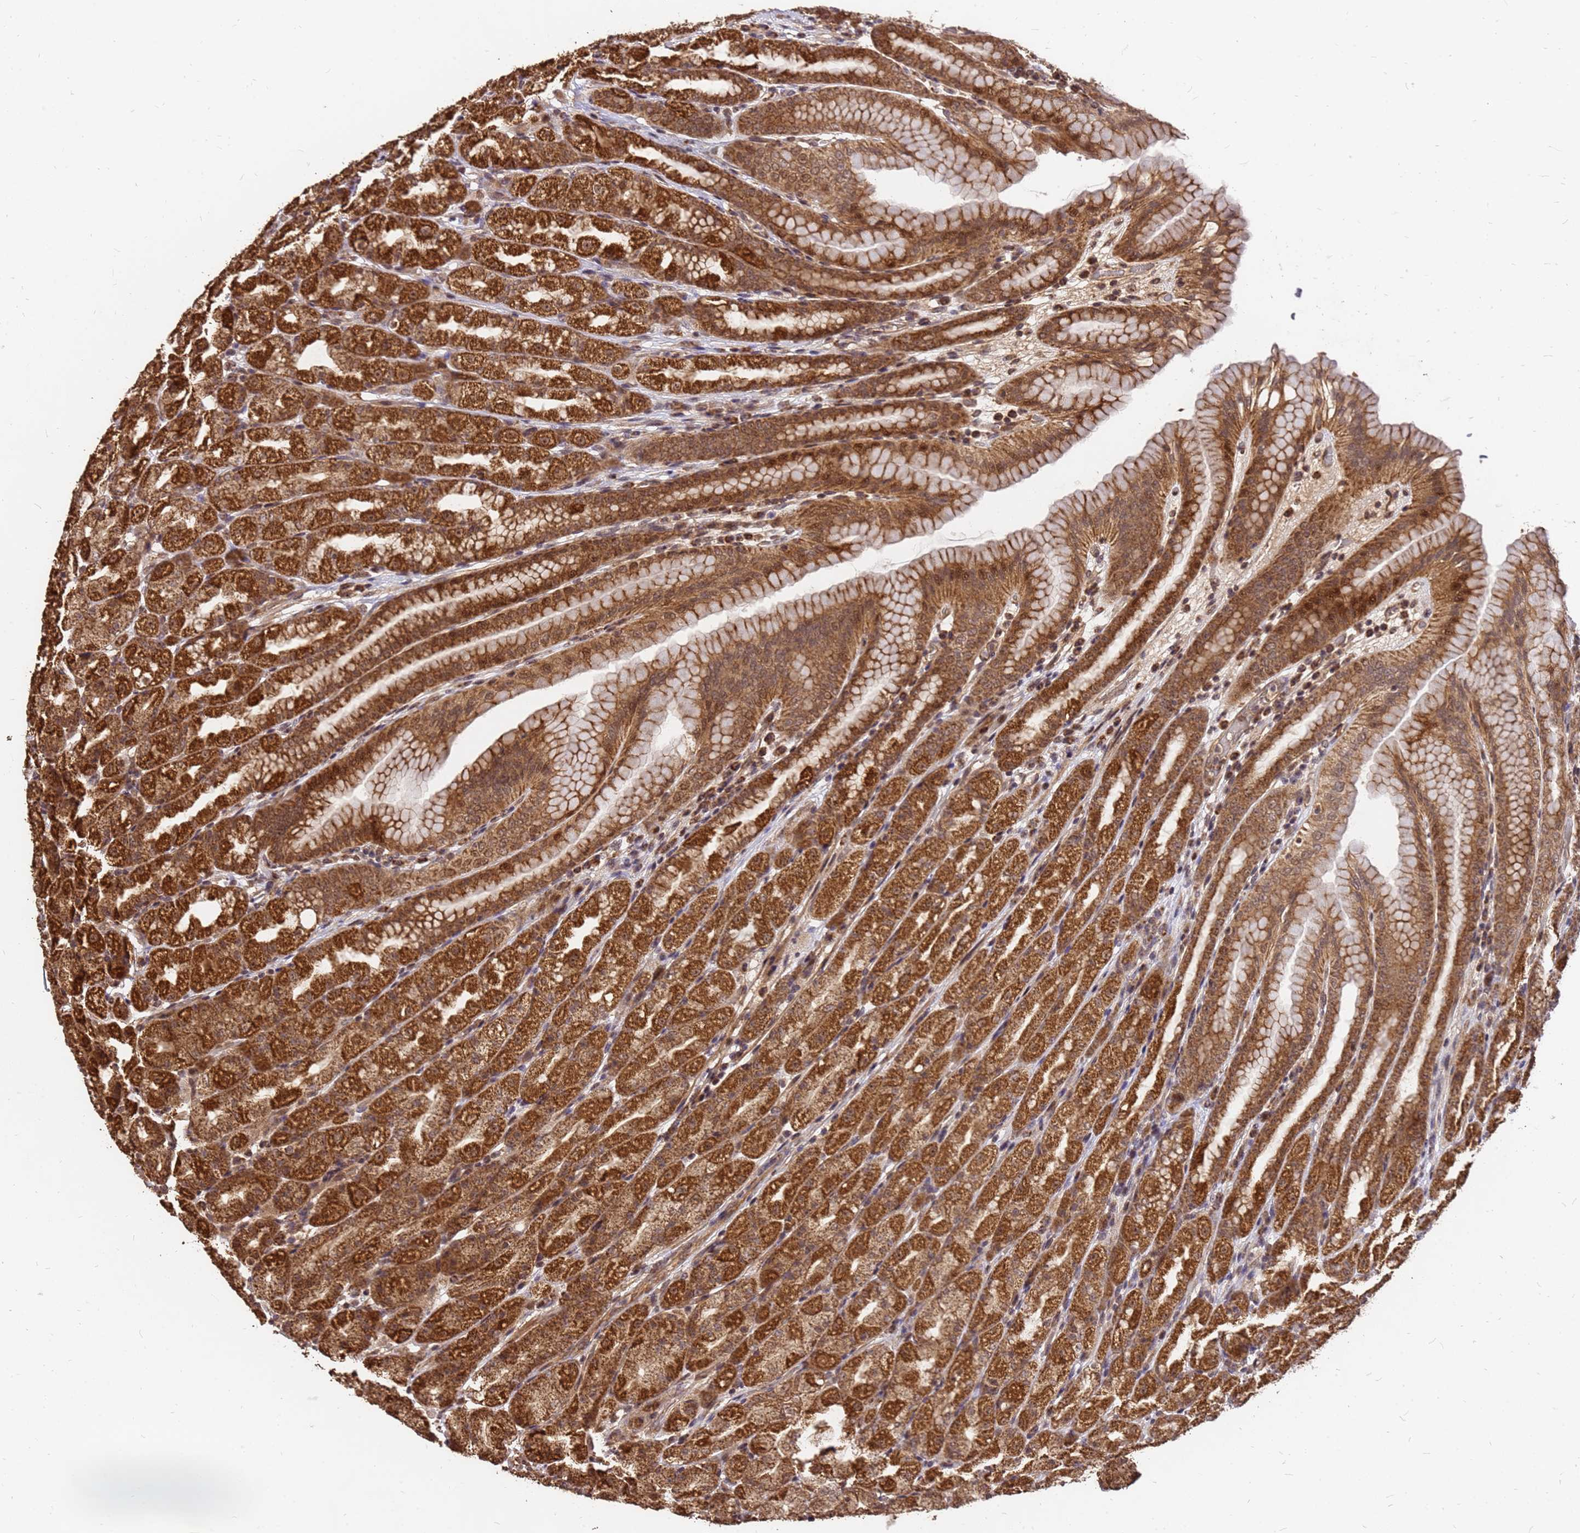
{"staining": {"intensity": "strong", "quantity": ">75%", "location": "cytoplasmic/membranous,nuclear"}, "tissue": "stomach", "cell_type": "Glandular cells", "image_type": "normal", "snomed": [{"axis": "morphology", "description": "Normal tissue, NOS"}, {"axis": "topography", "description": "Stomach, upper"}], "caption": "Immunohistochemical staining of normal stomach displays strong cytoplasmic/membranous,nuclear protein positivity in approximately >75% of glandular cells. (IHC, brightfield microscopy, high magnification).", "gene": "GPATCH8", "patient": {"sex": "male", "age": 68}}